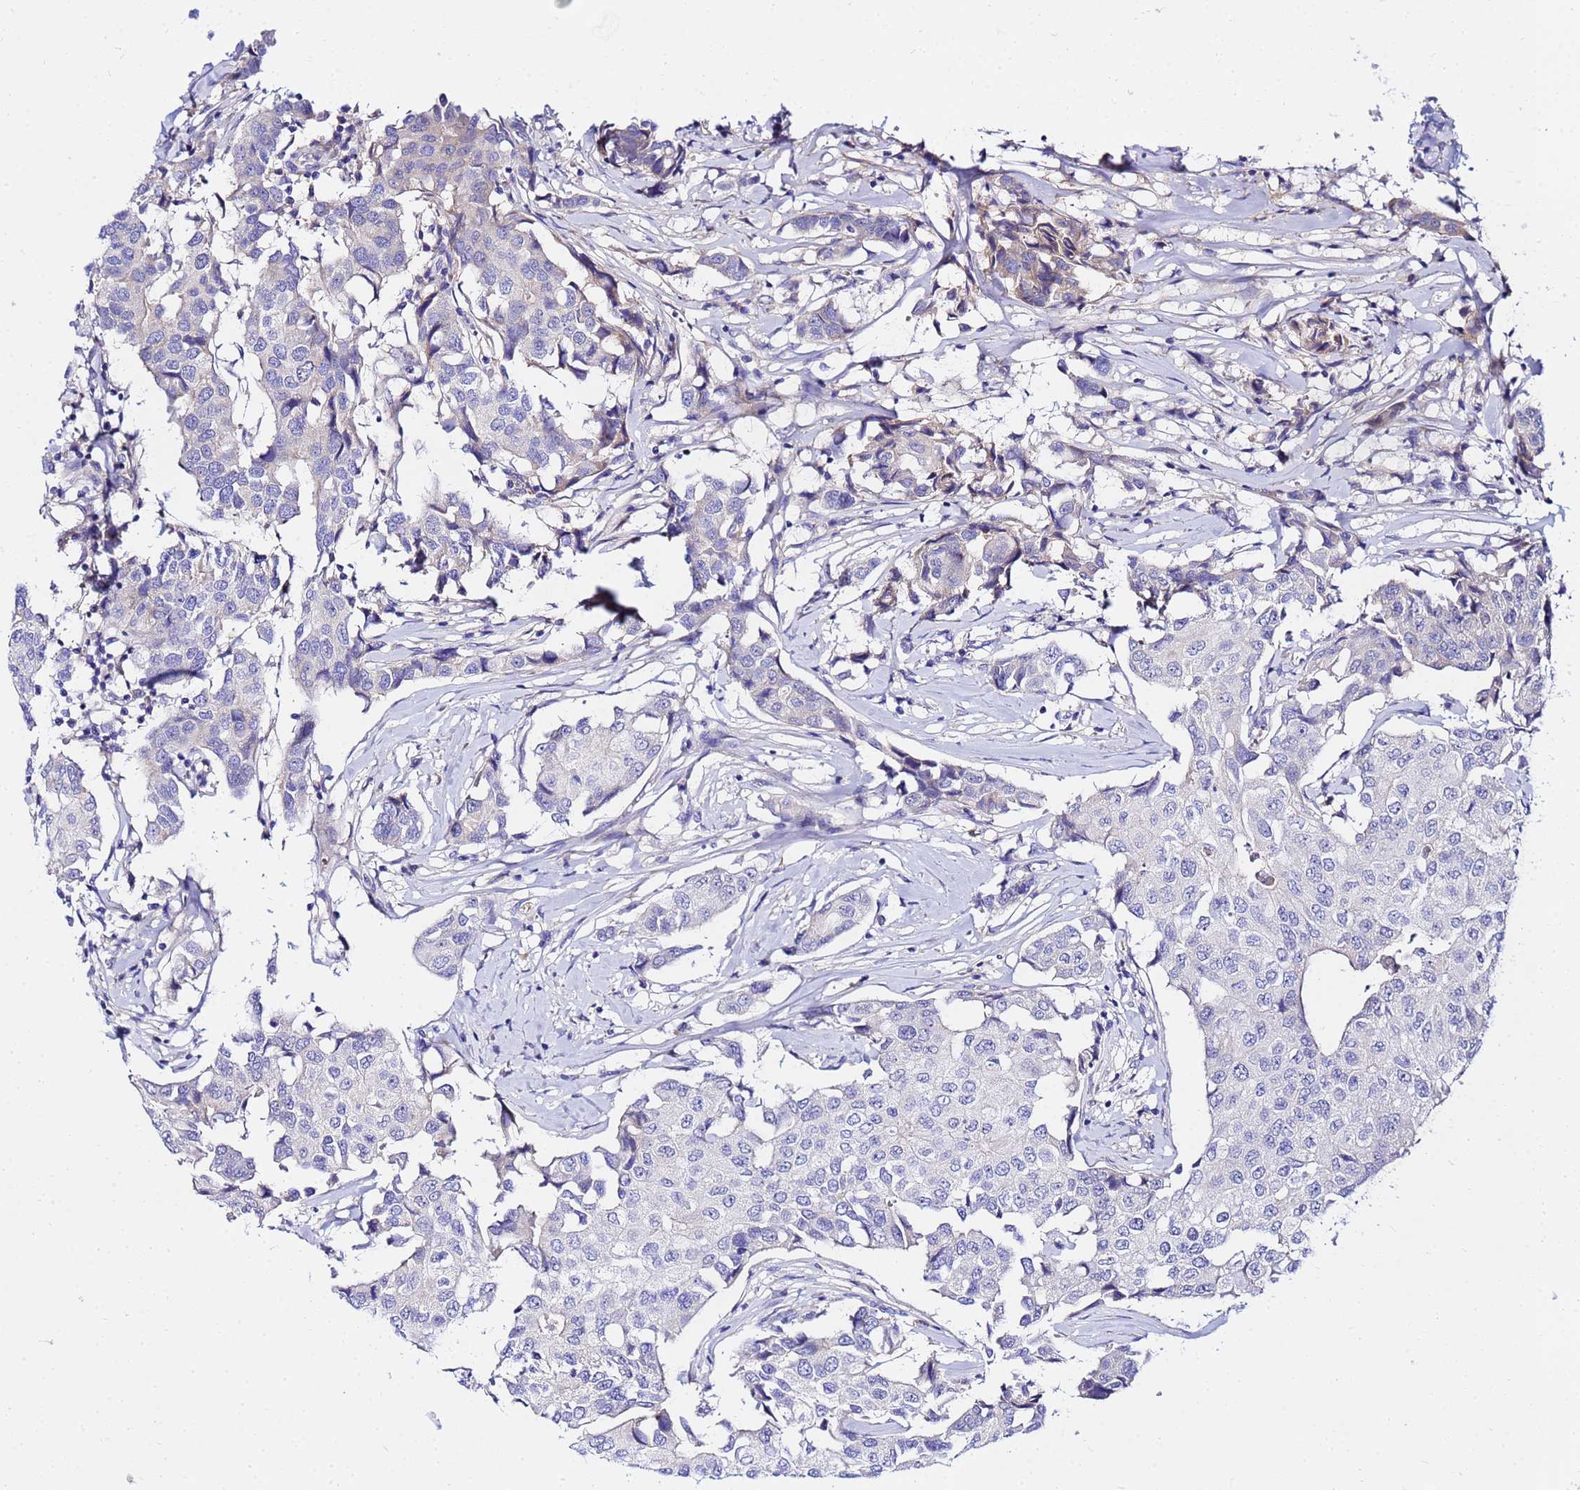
{"staining": {"intensity": "negative", "quantity": "none", "location": "none"}, "tissue": "breast cancer", "cell_type": "Tumor cells", "image_type": "cancer", "snomed": [{"axis": "morphology", "description": "Duct carcinoma"}, {"axis": "topography", "description": "Breast"}], "caption": "Tumor cells show no significant expression in breast cancer.", "gene": "HERC5", "patient": {"sex": "female", "age": 80}}